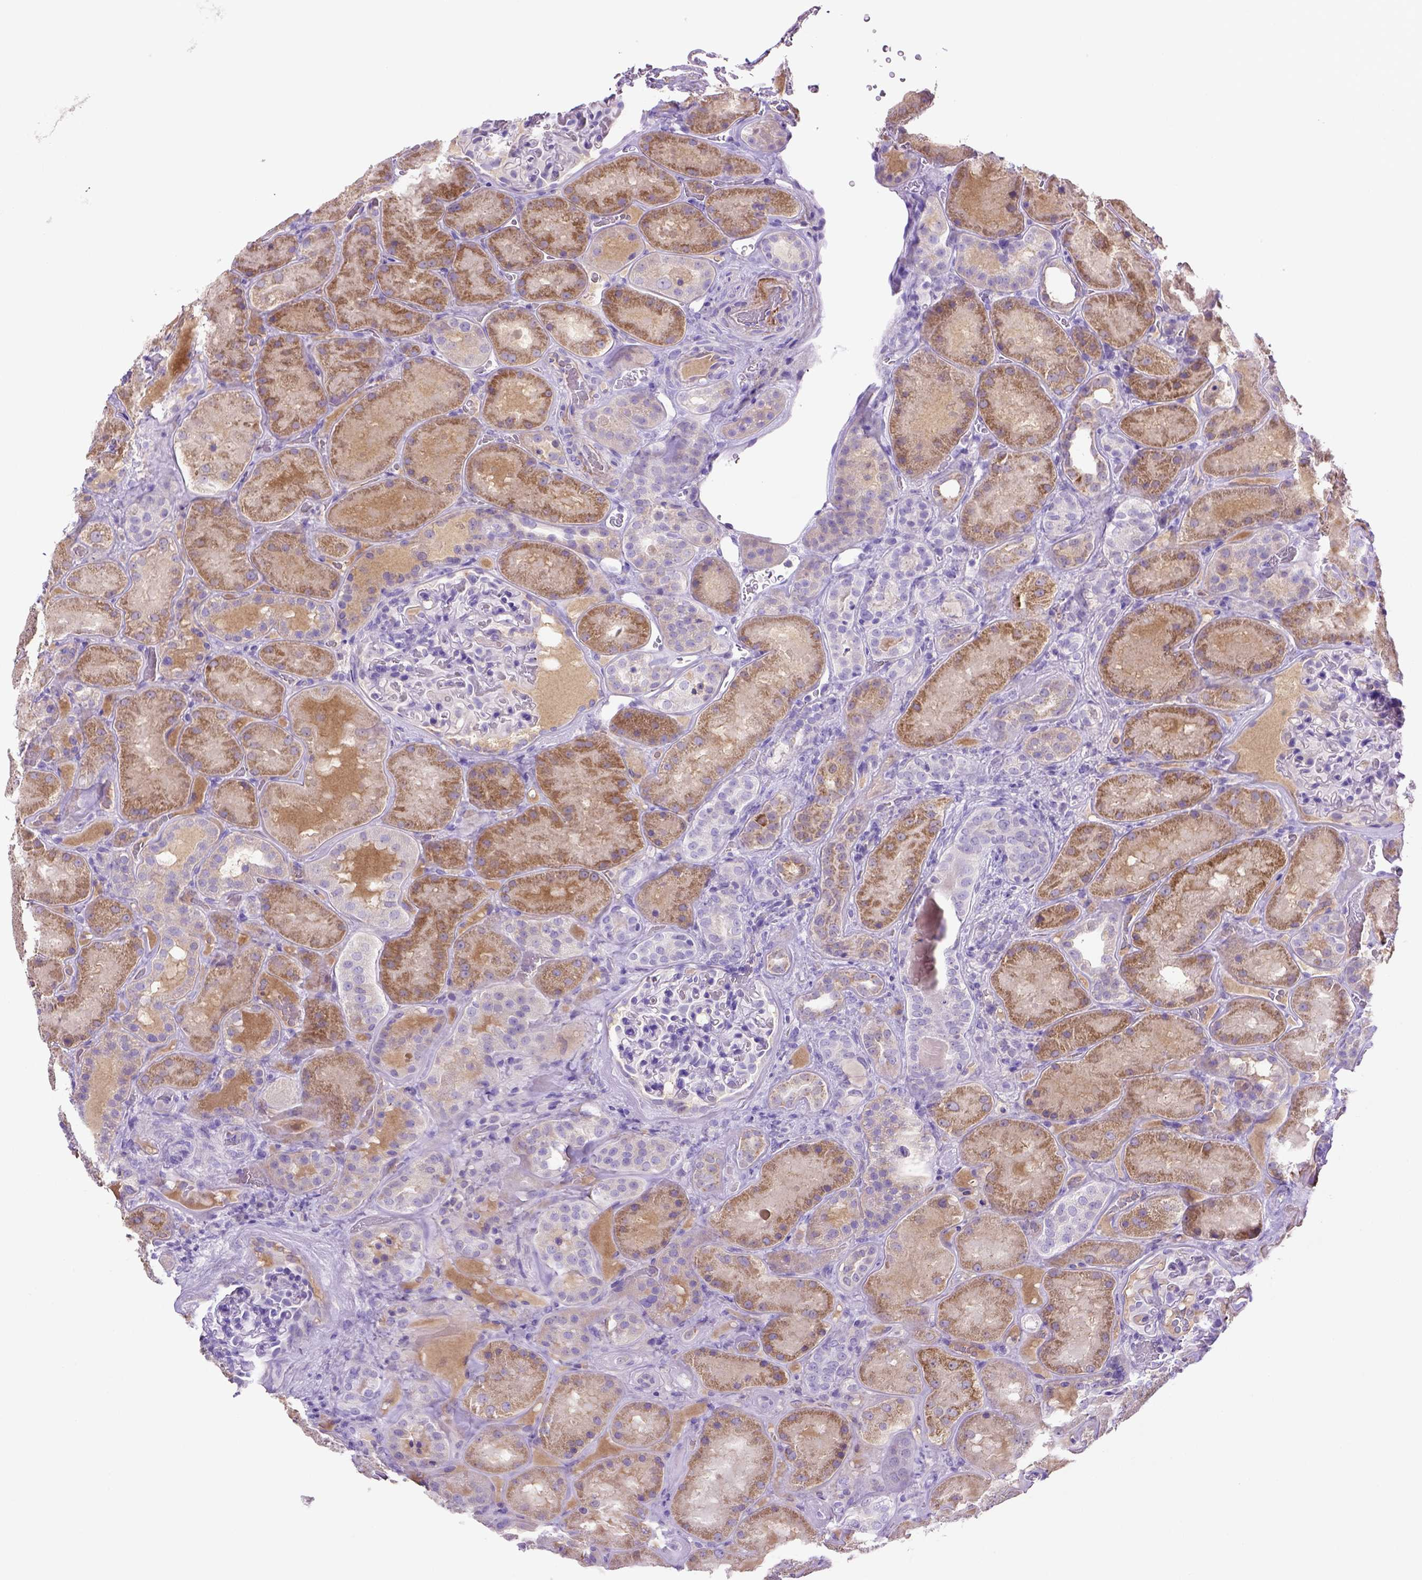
{"staining": {"intensity": "negative", "quantity": "none", "location": "none"}, "tissue": "kidney", "cell_type": "Cells in glomeruli", "image_type": "normal", "snomed": [{"axis": "morphology", "description": "Normal tissue, NOS"}, {"axis": "topography", "description": "Kidney"}], "caption": "Protein analysis of unremarkable kidney exhibits no significant expression in cells in glomeruli.", "gene": "SIRPD", "patient": {"sex": "male", "age": 73}}